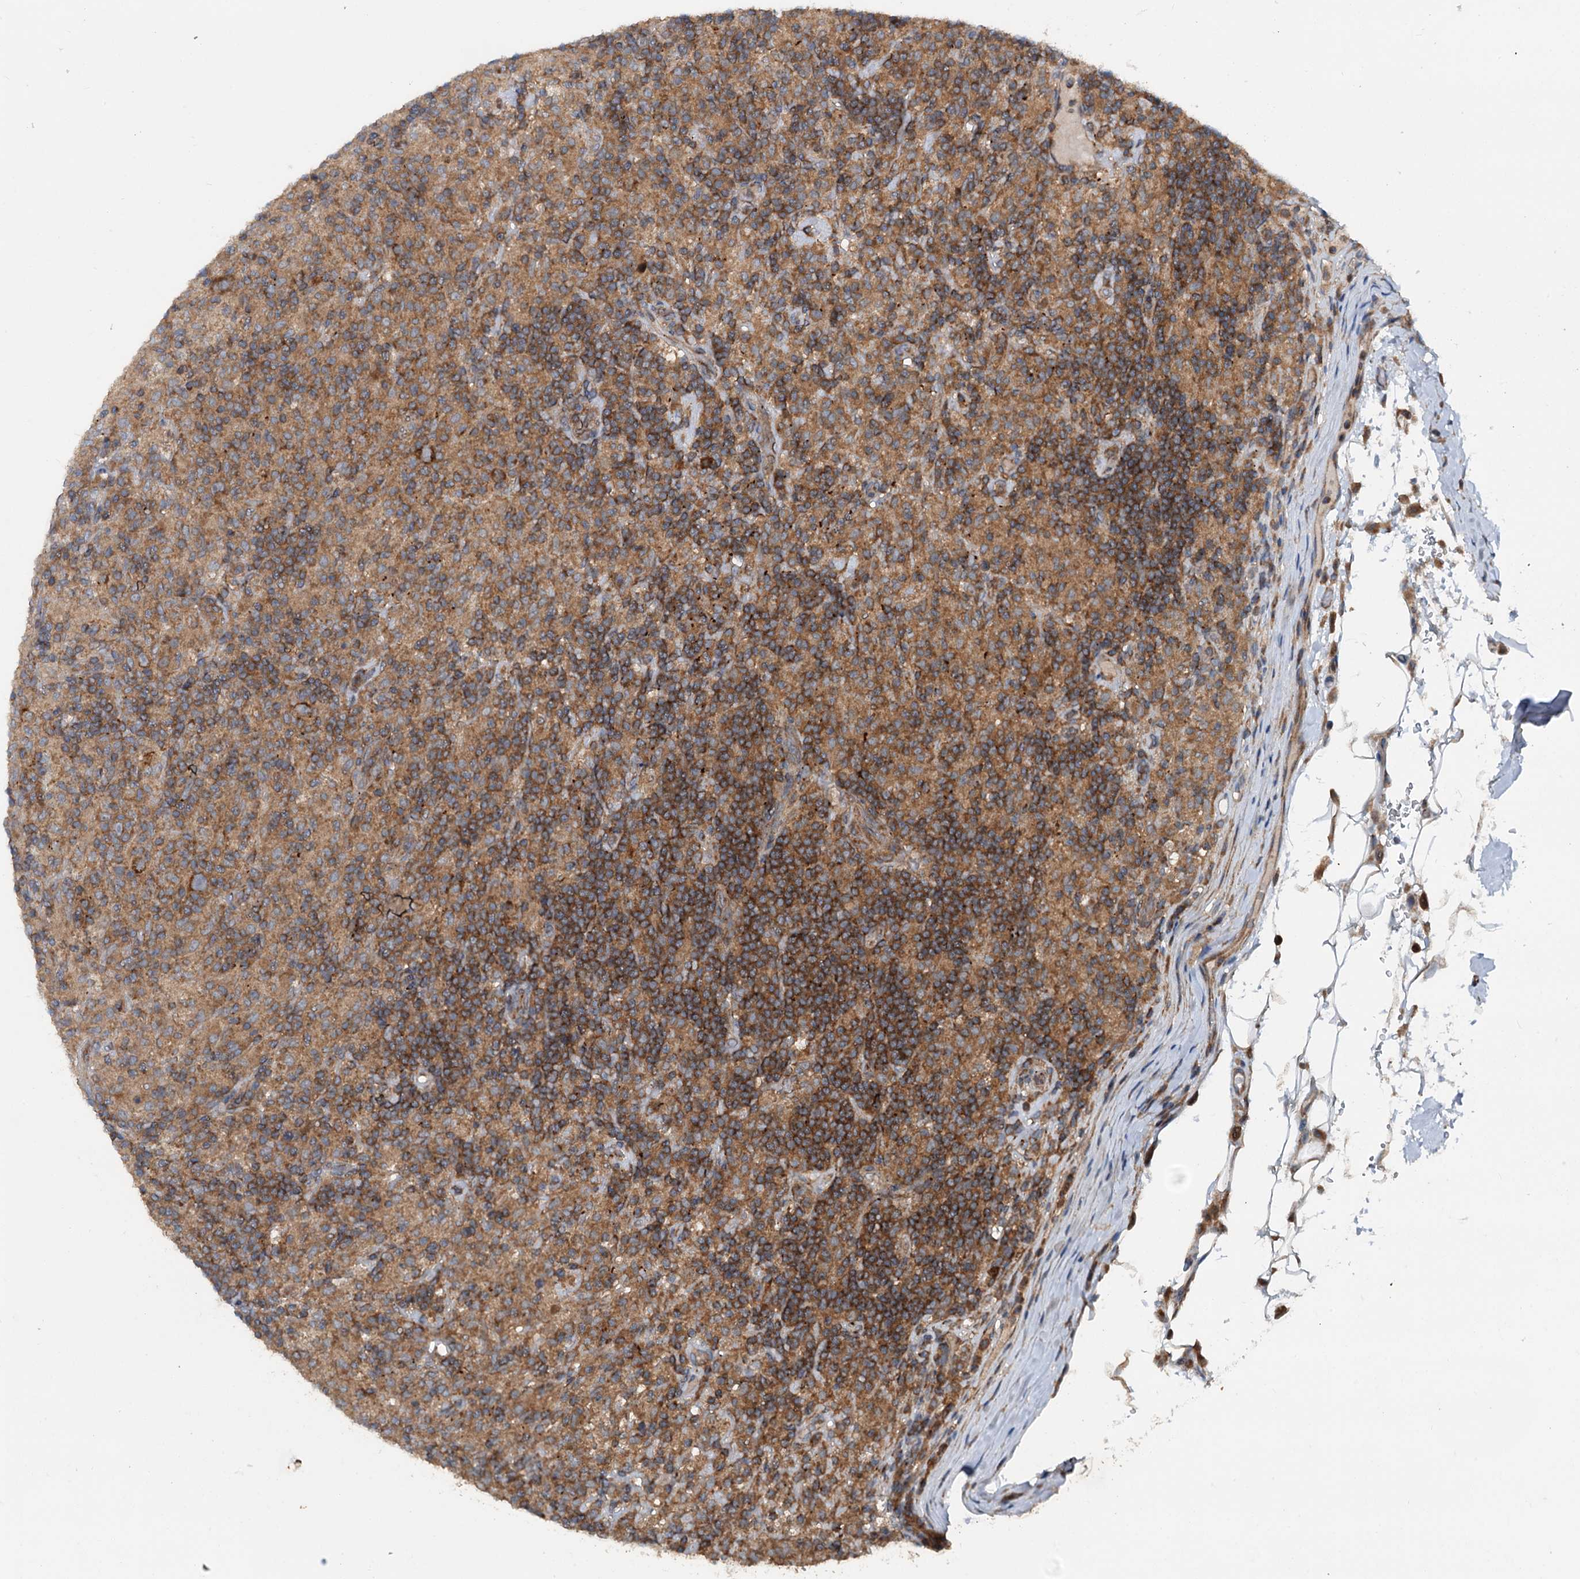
{"staining": {"intensity": "strong", "quantity": ">75%", "location": "cytoplasmic/membranous"}, "tissue": "lymphoma", "cell_type": "Tumor cells", "image_type": "cancer", "snomed": [{"axis": "morphology", "description": "Hodgkin's disease, NOS"}, {"axis": "topography", "description": "Lymph node"}], "caption": "A high amount of strong cytoplasmic/membranous staining is identified in about >75% of tumor cells in lymphoma tissue. The staining was performed using DAB to visualize the protein expression in brown, while the nuclei were stained in blue with hematoxylin (Magnification: 20x).", "gene": "TEDC1", "patient": {"sex": "male", "age": 70}}